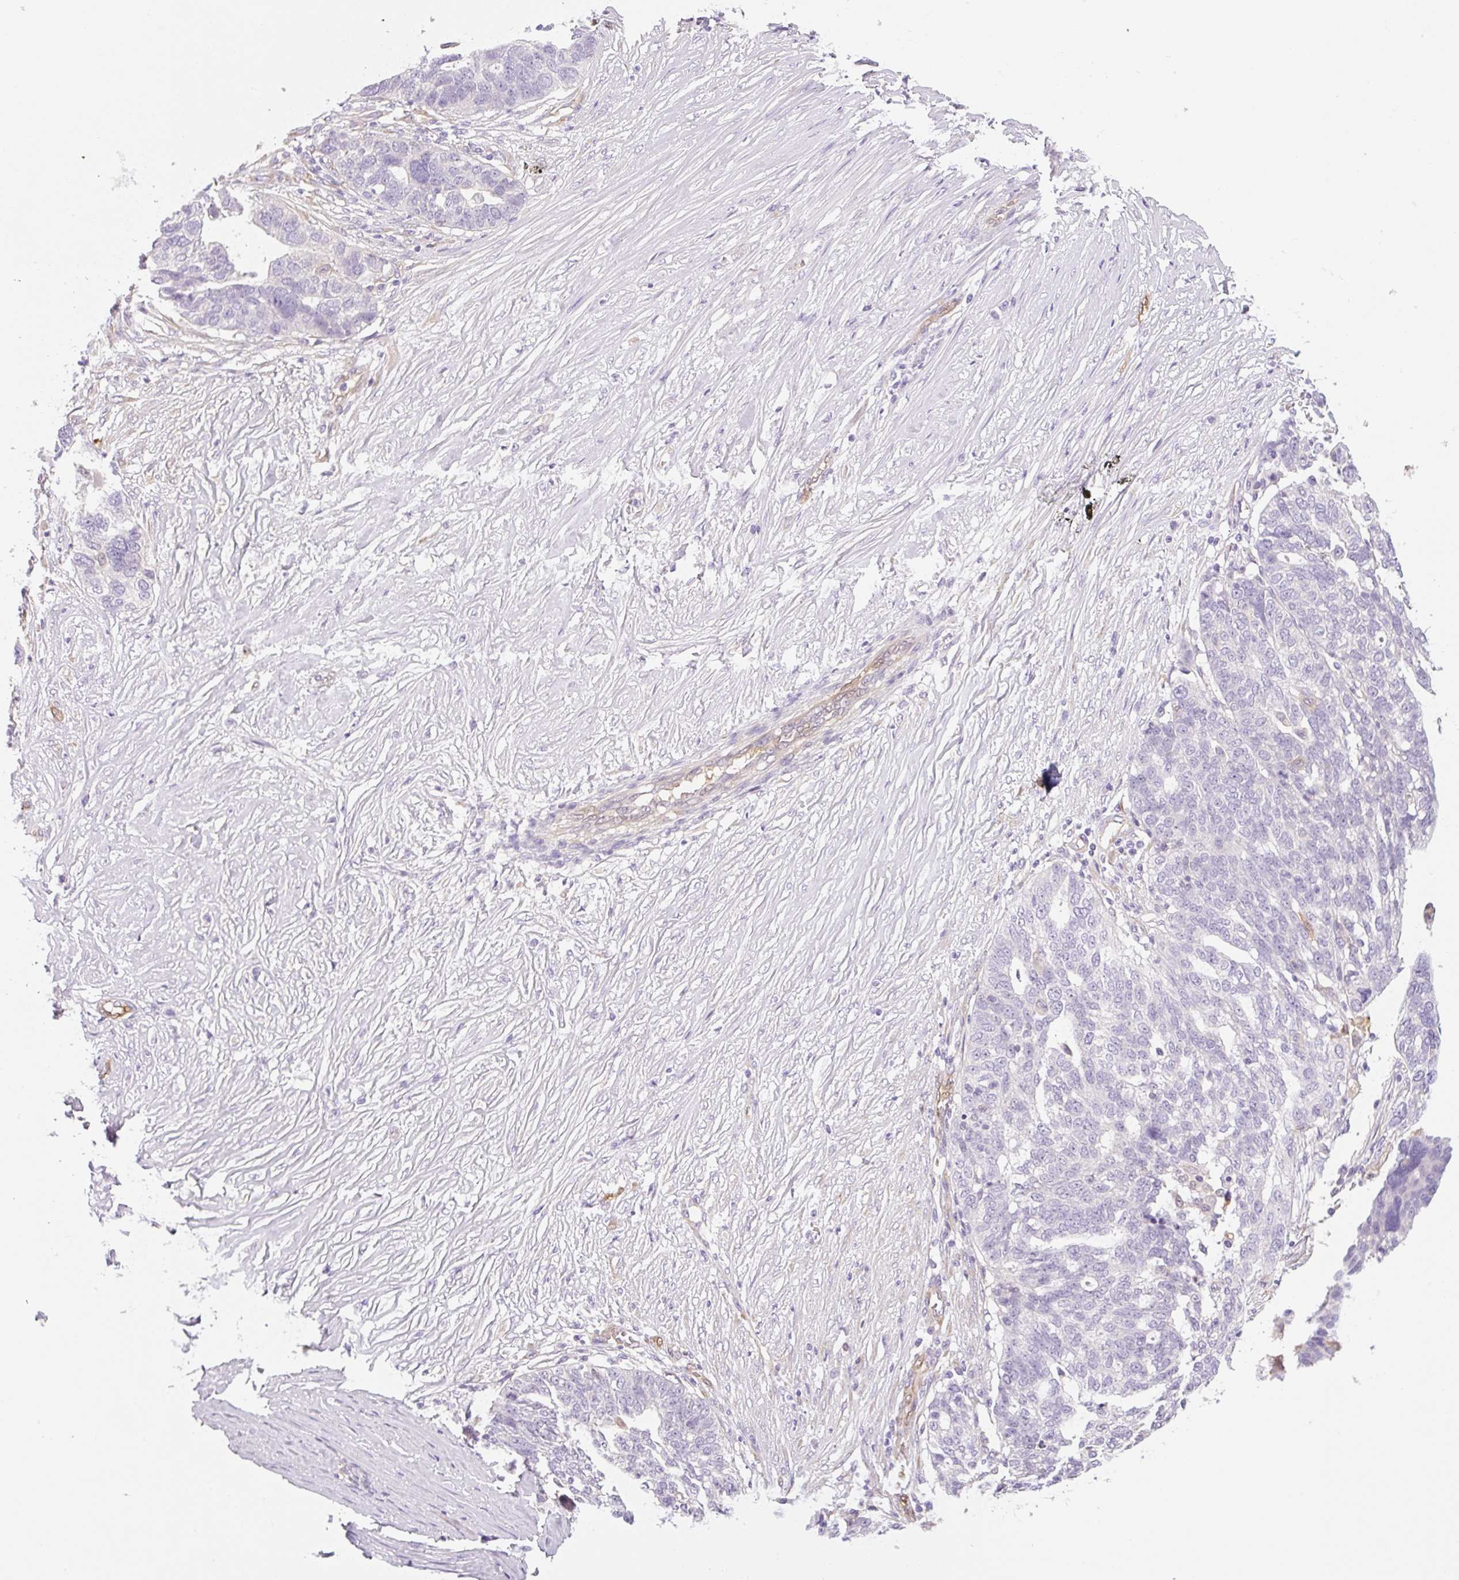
{"staining": {"intensity": "negative", "quantity": "none", "location": "none"}, "tissue": "ovarian cancer", "cell_type": "Tumor cells", "image_type": "cancer", "snomed": [{"axis": "morphology", "description": "Cystadenocarcinoma, serous, NOS"}, {"axis": "topography", "description": "Ovary"}], "caption": "Tumor cells are negative for protein expression in human serous cystadenocarcinoma (ovarian).", "gene": "FABP5", "patient": {"sex": "female", "age": 59}}